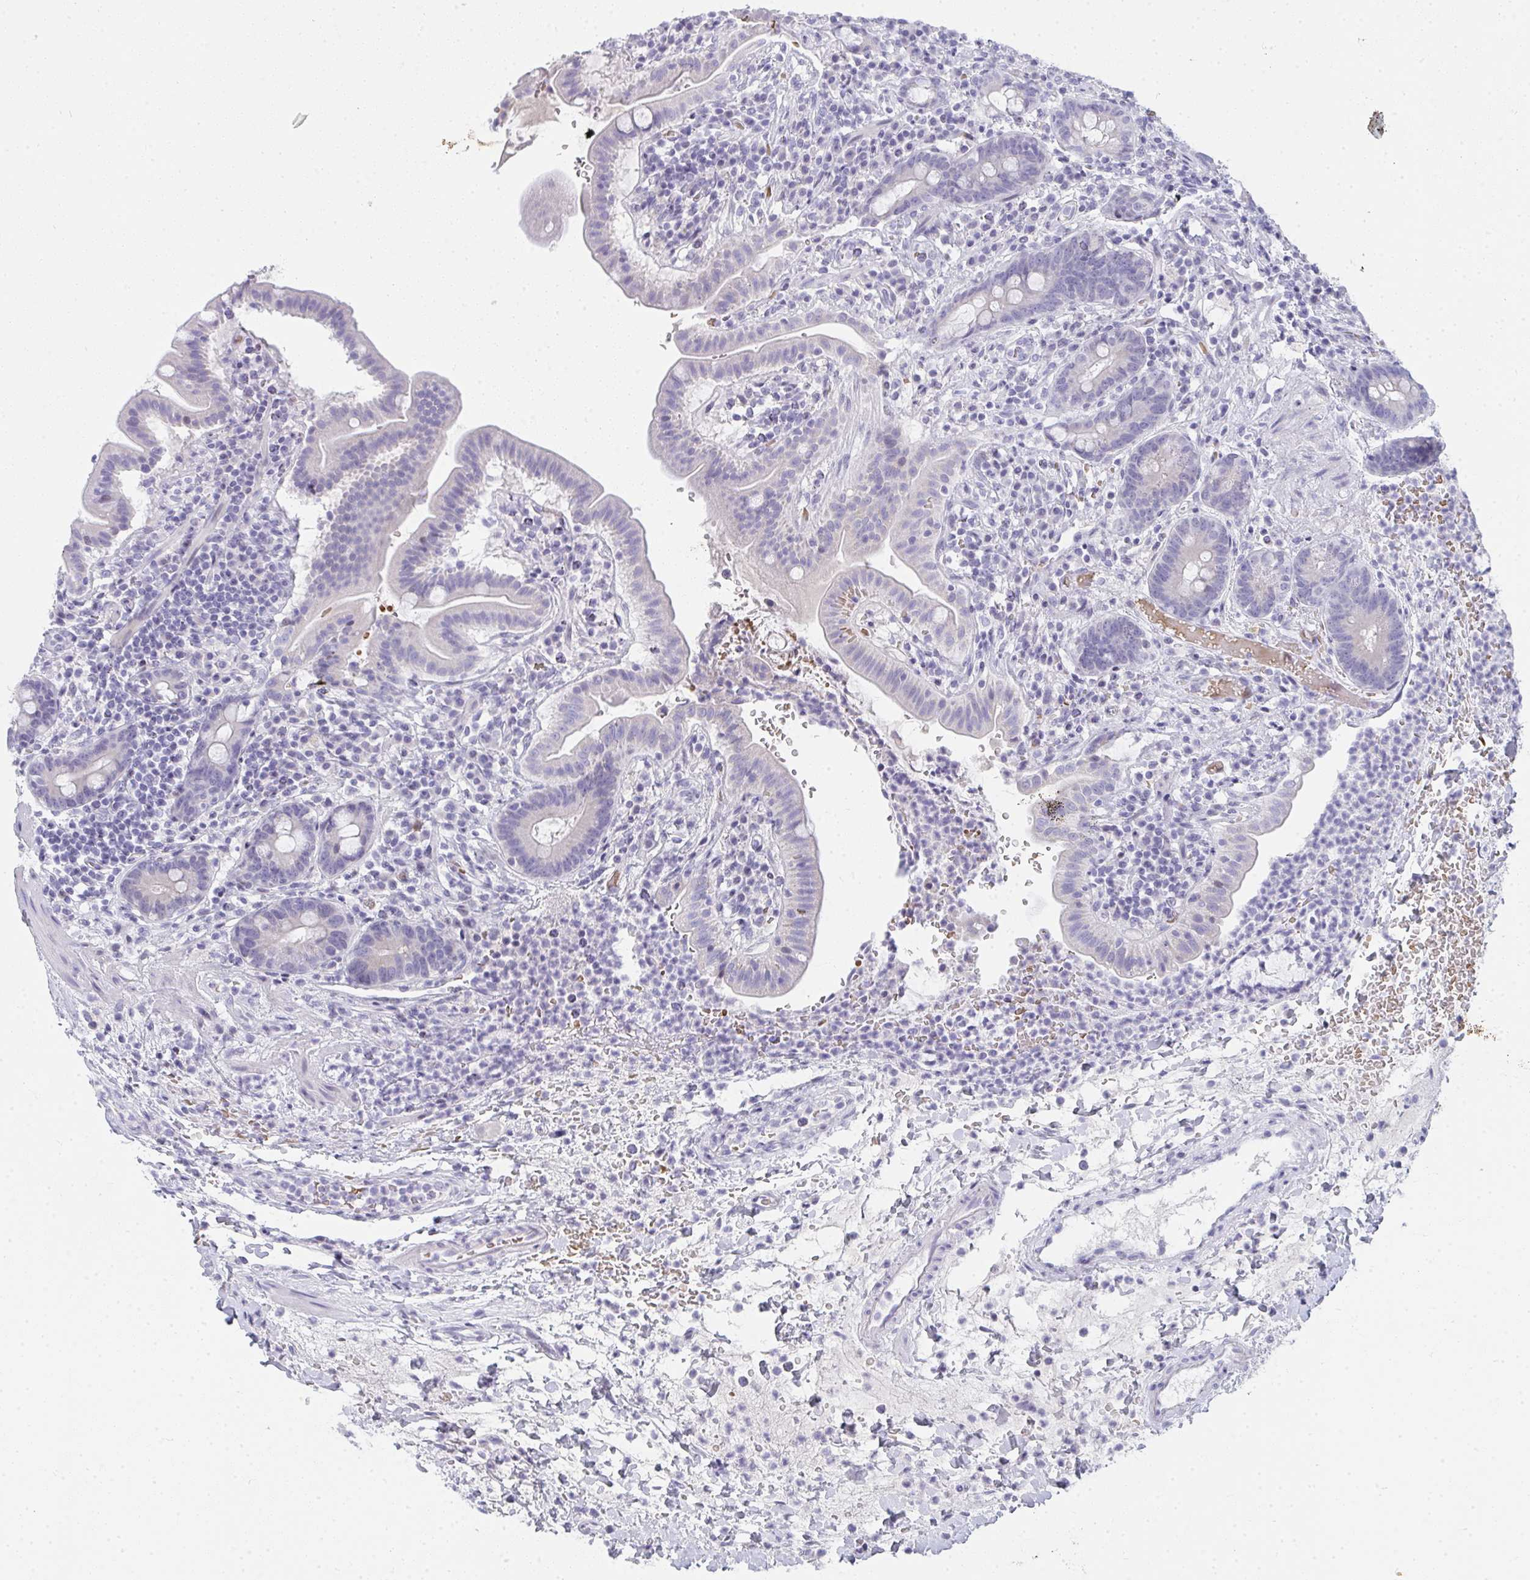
{"staining": {"intensity": "negative", "quantity": "none", "location": "none"}, "tissue": "small intestine", "cell_type": "Glandular cells", "image_type": "normal", "snomed": [{"axis": "morphology", "description": "Normal tissue, NOS"}, {"axis": "topography", "description": "Small intestine"}], "caption": "IHC photomicrograph of unremarkable small intestine: human small intestine stained with DAB (3,3'-diaminobenzidine) displays no significant protein positivity in glandular cells.", "gene": "ZNF182", "patient": {"sex": "male", "age": 26}}